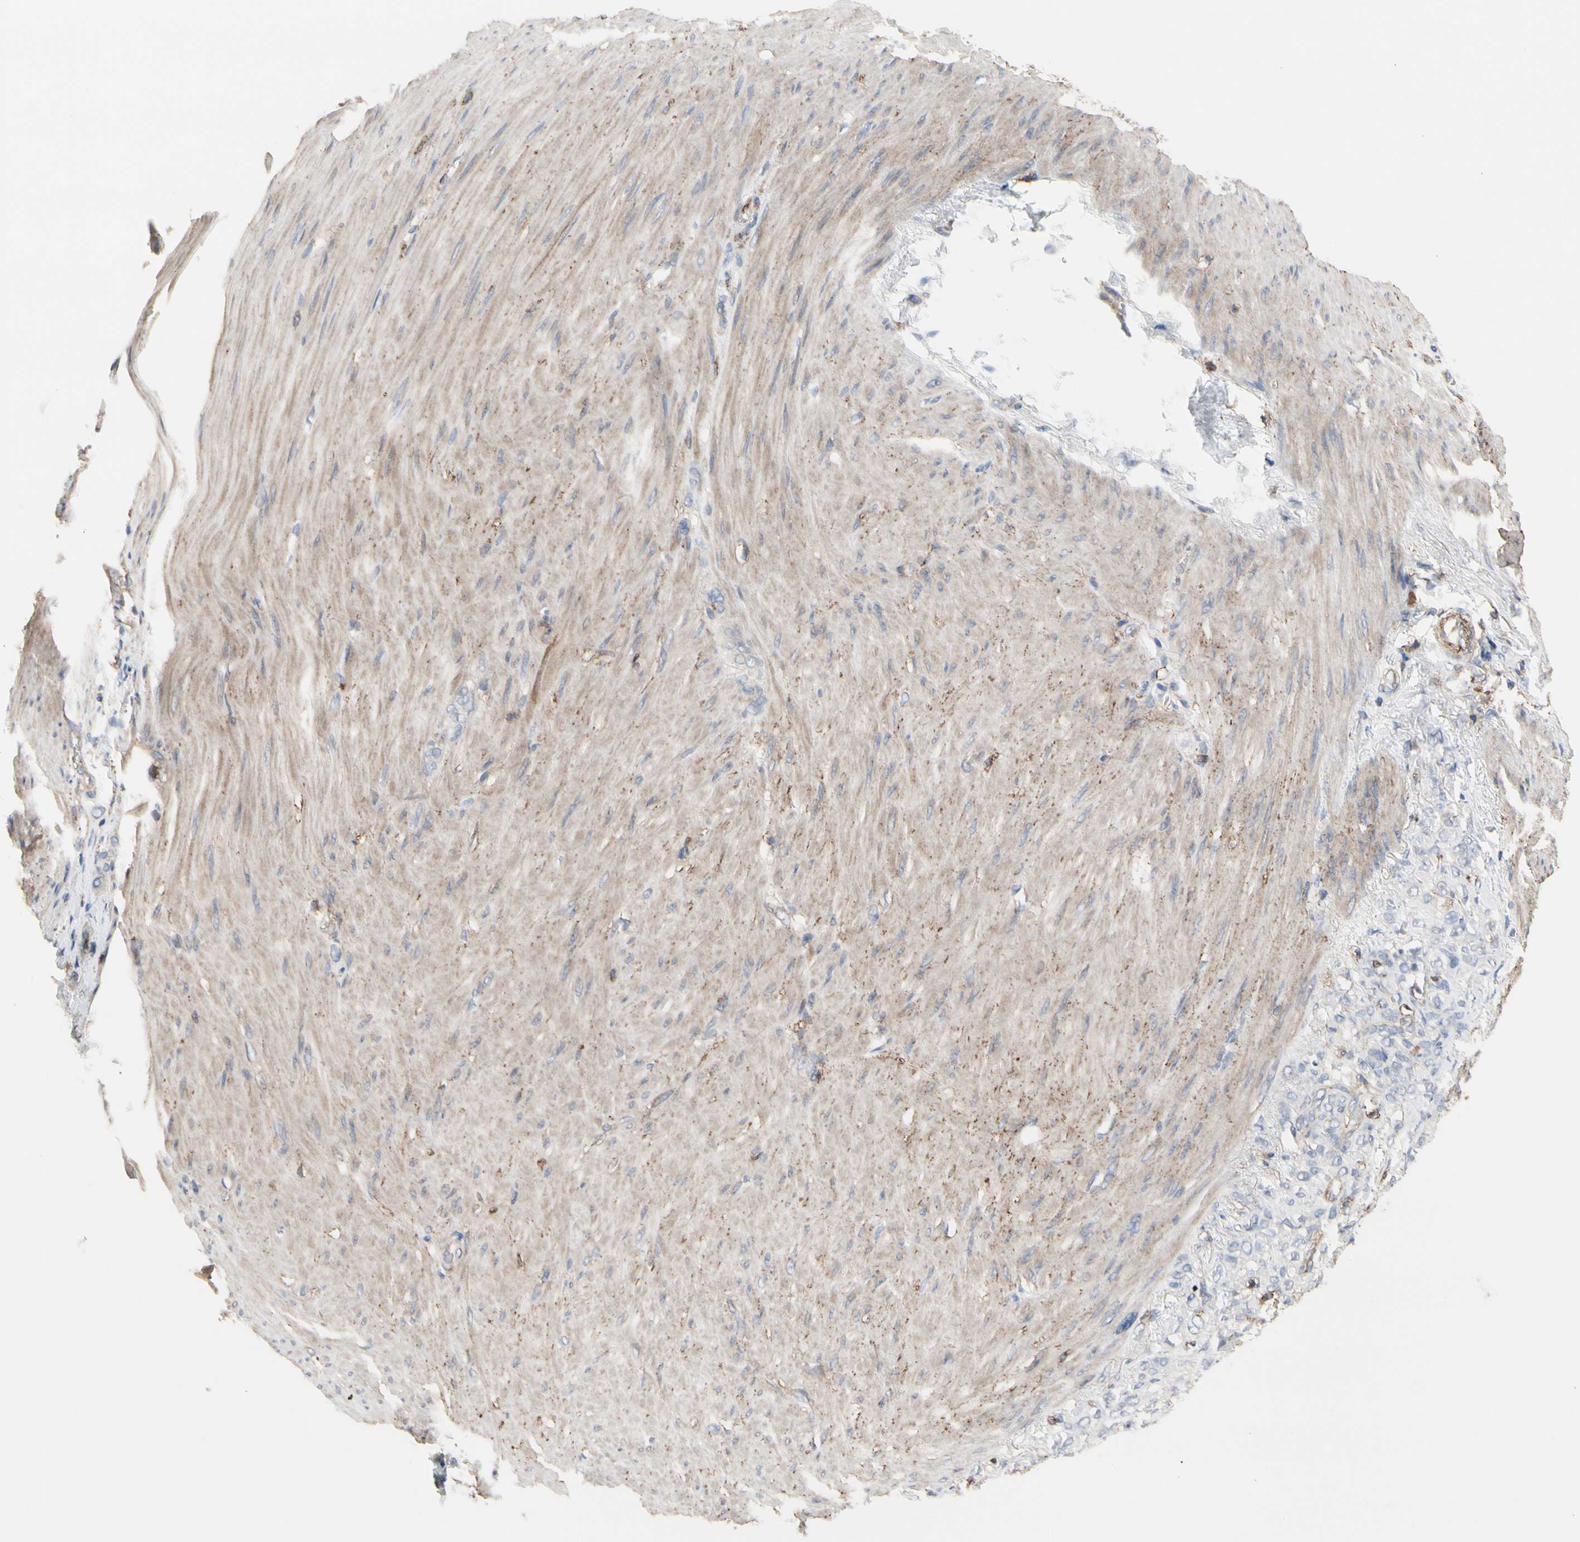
{"staining": {"intensity": "negative", "quantity": "none", "location": "none"}, "tissue": "stomach cancer", "cell_type": "Tumor cells", "image_type": "cancer", "snomed": [{"axis": "morphology", "description": "Adenocarcinoma, NOS"}, {"axis": "topography", "description": "Stomach"}], "caption": "Tumor cells are negative for protein expression in human stomach cancer (adenocarcinoma). (Stains: DAB (3,3'-diaminobenzidine) immunohistochemistry (IHC) with hematoxylin counter stain, Microscopy: brightfield microscopy at high magnification).", "gene": "ANXA6", "patient": {"sex": "male", "age": 82}}